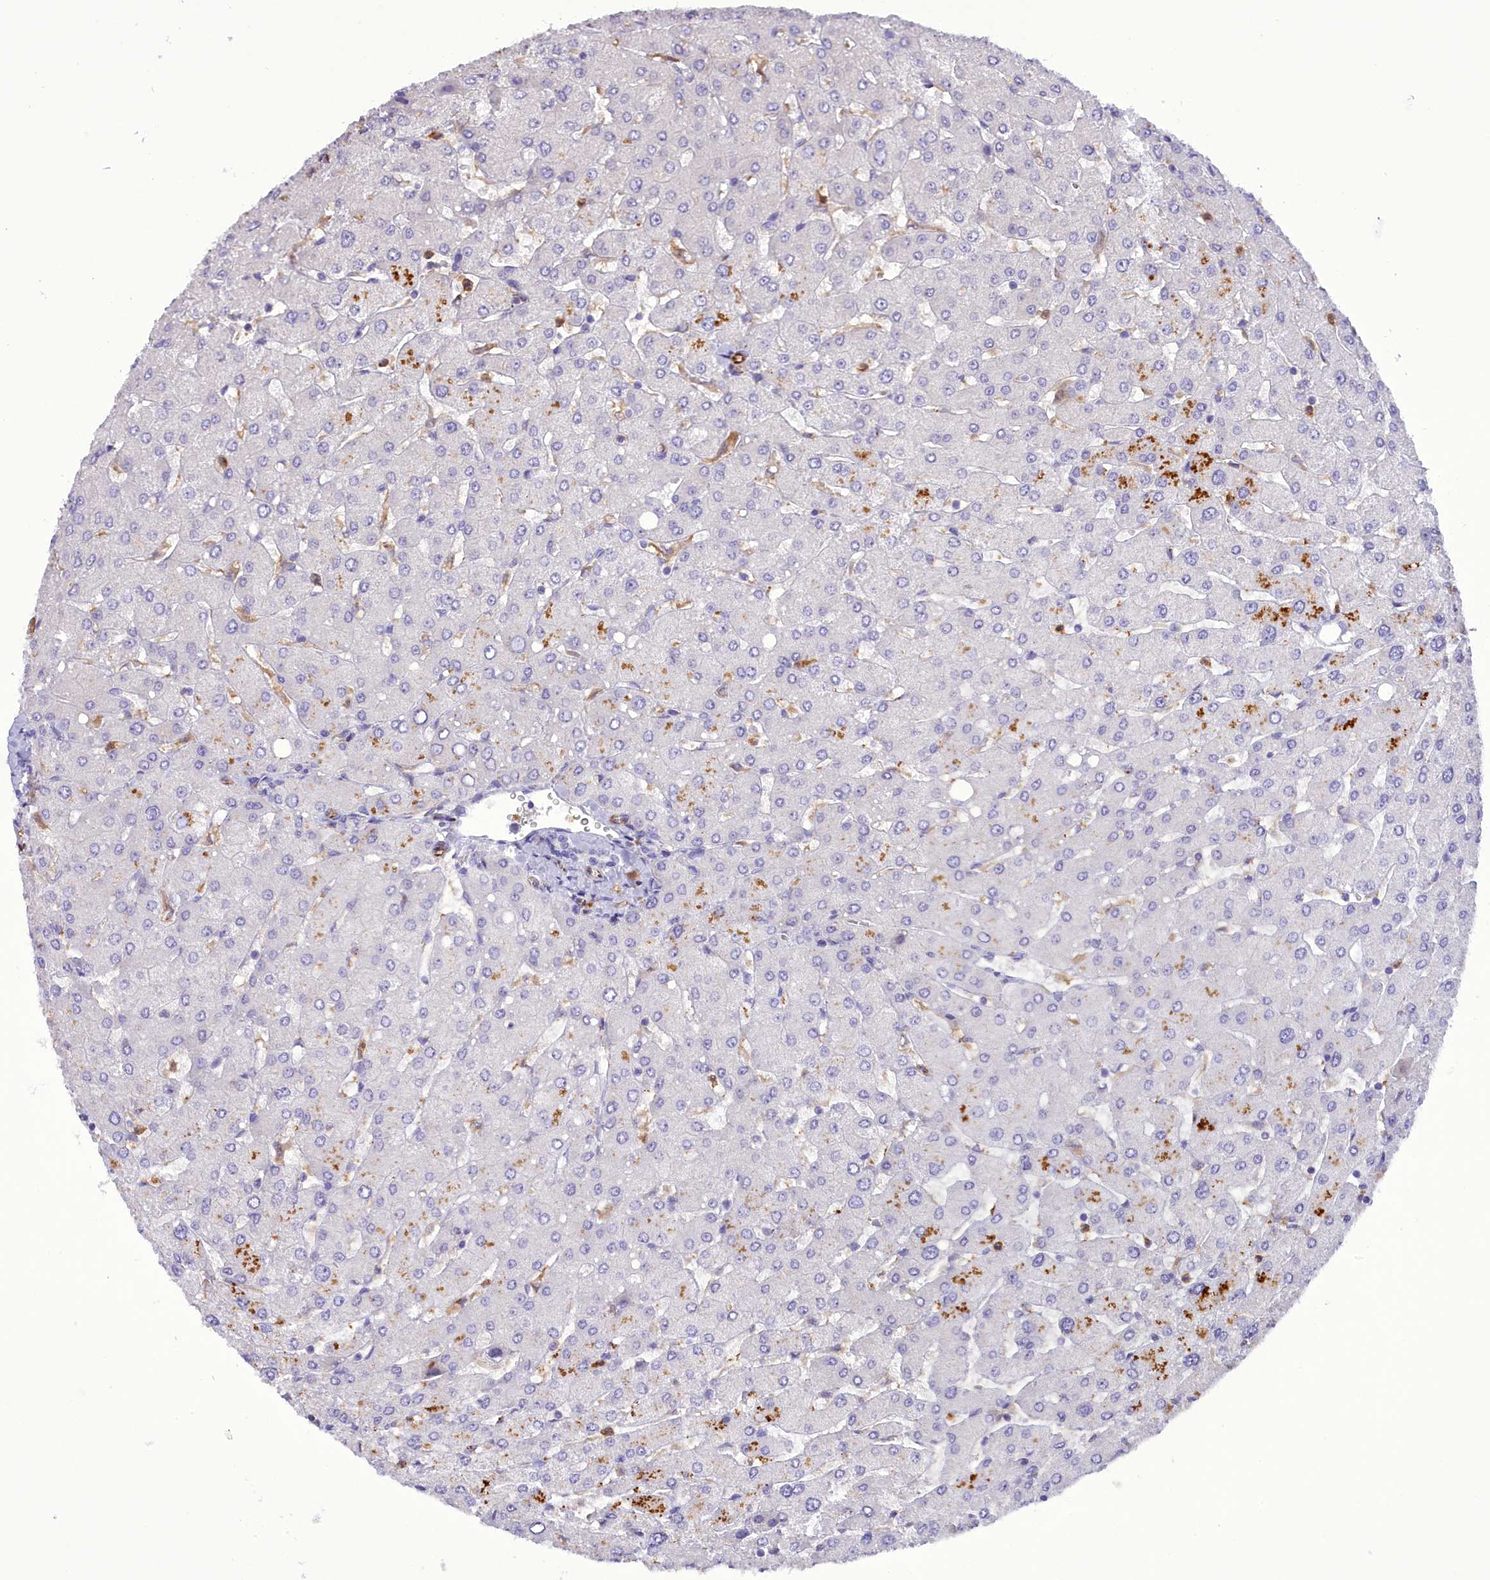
{"staining": {"intensity": "negative", "quantity": "none", "location": "none"}, "tissue": "liver", "cell_type": "Cholangiocytes", "image_type": "normal", "snomed": [{"axis": "morphology", "description": "Normal tissue, NOS"}, {"axis": "topography", "description": "Liver"}], "caption": "Immunohistochemistry of unremarkable liver reveals no positivity in cholangiocytes.", "gene": "FAM149B1", "patient": {"sex": "male", "age": 55}}